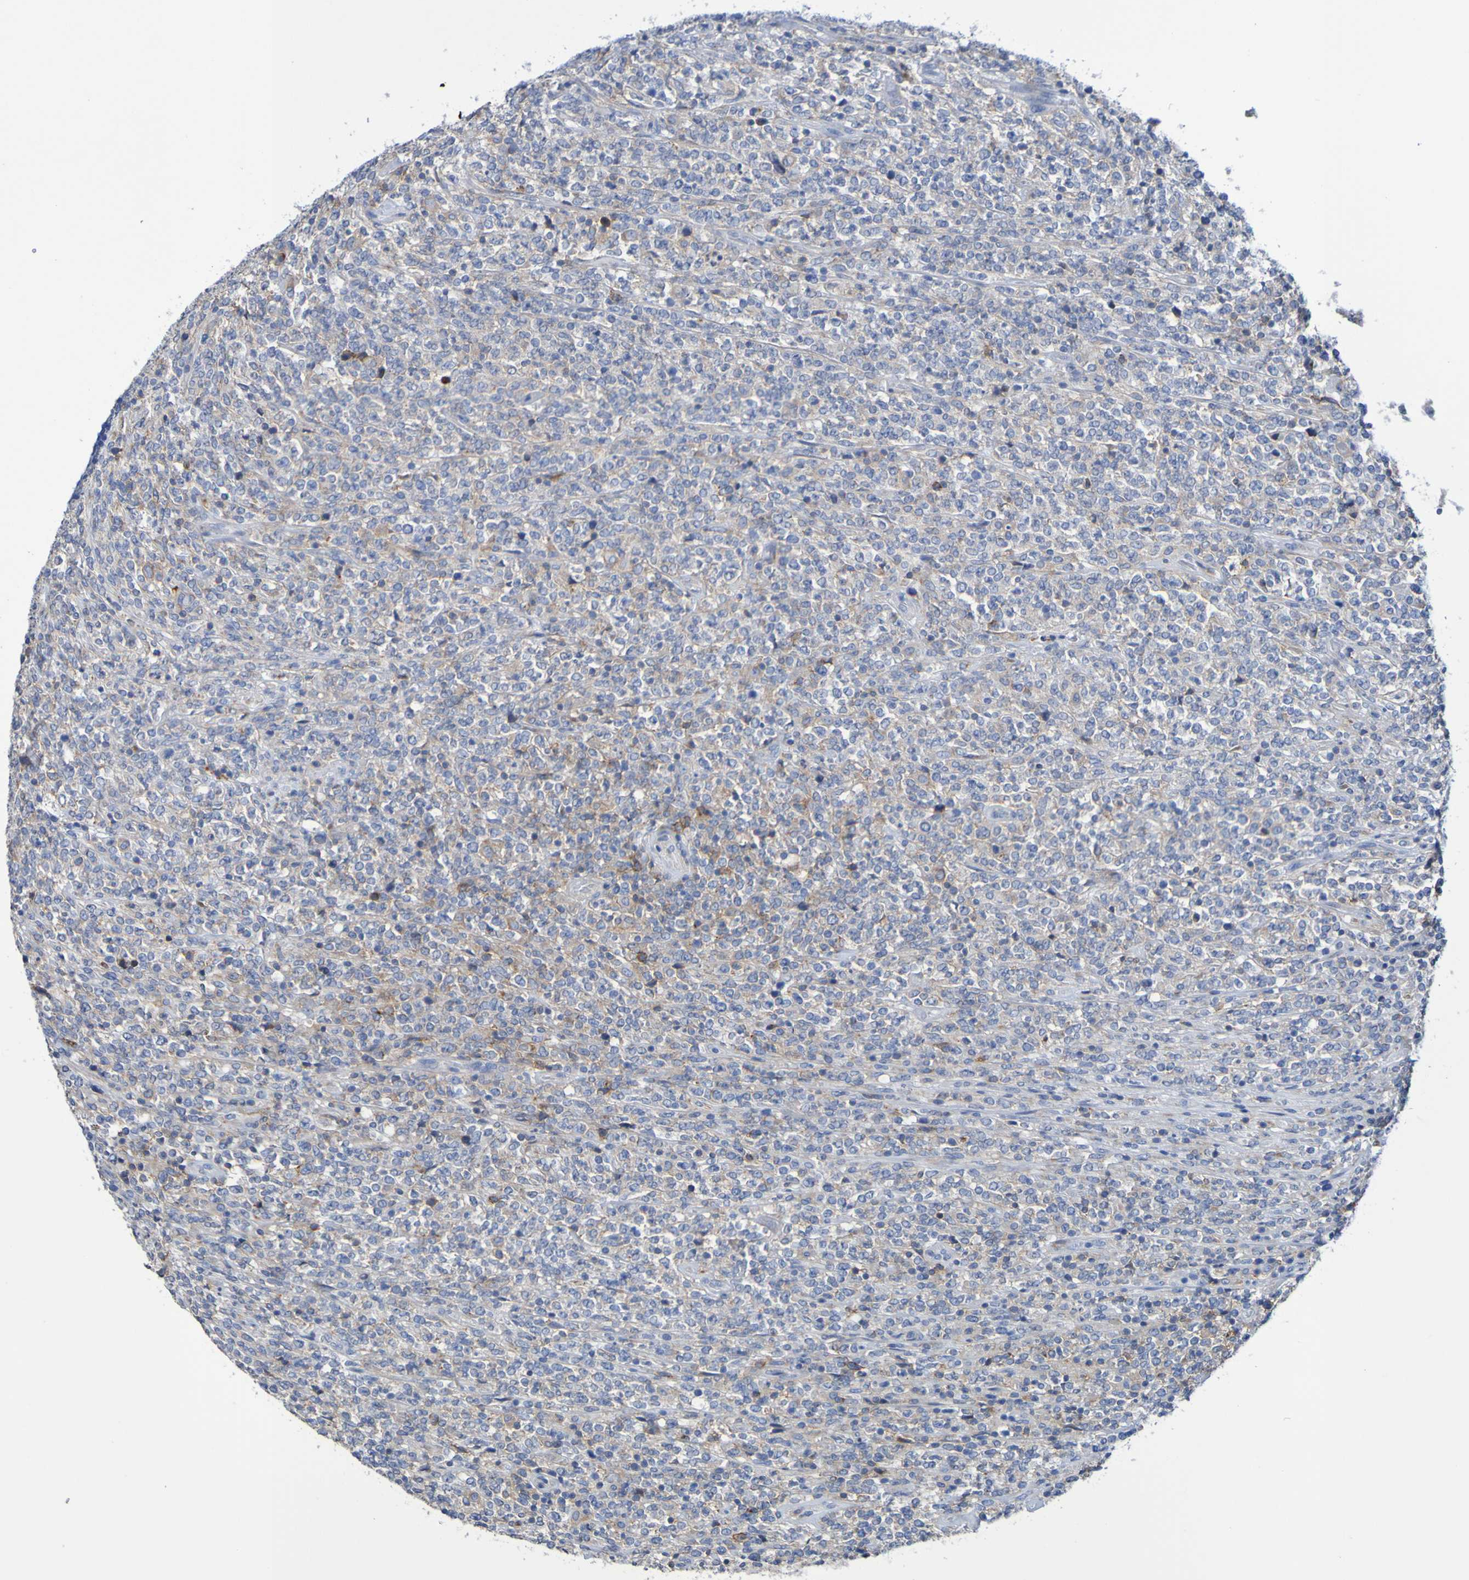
{"staining": {"intensity": "negative", "quantity": "none", "location": "none"}, "tissue": "lymphoma", "cell_type": "Tumor cells", "image_type": "cancer", "snomed": [{"axis": "morphology", "description": "Malignant lymphoma, non-Hodgkin's type, High grade"}, {"axis": "topography", "description": "Soft tissue"}], "caption": "DAB immunohistochemical staining of malignant lymphoma, non-Hodgkin's type (high-grade) shows no significant staining in tumor cells.", "gene": "SLC3A2", "patient": {"sex": "male", "age": 18}}